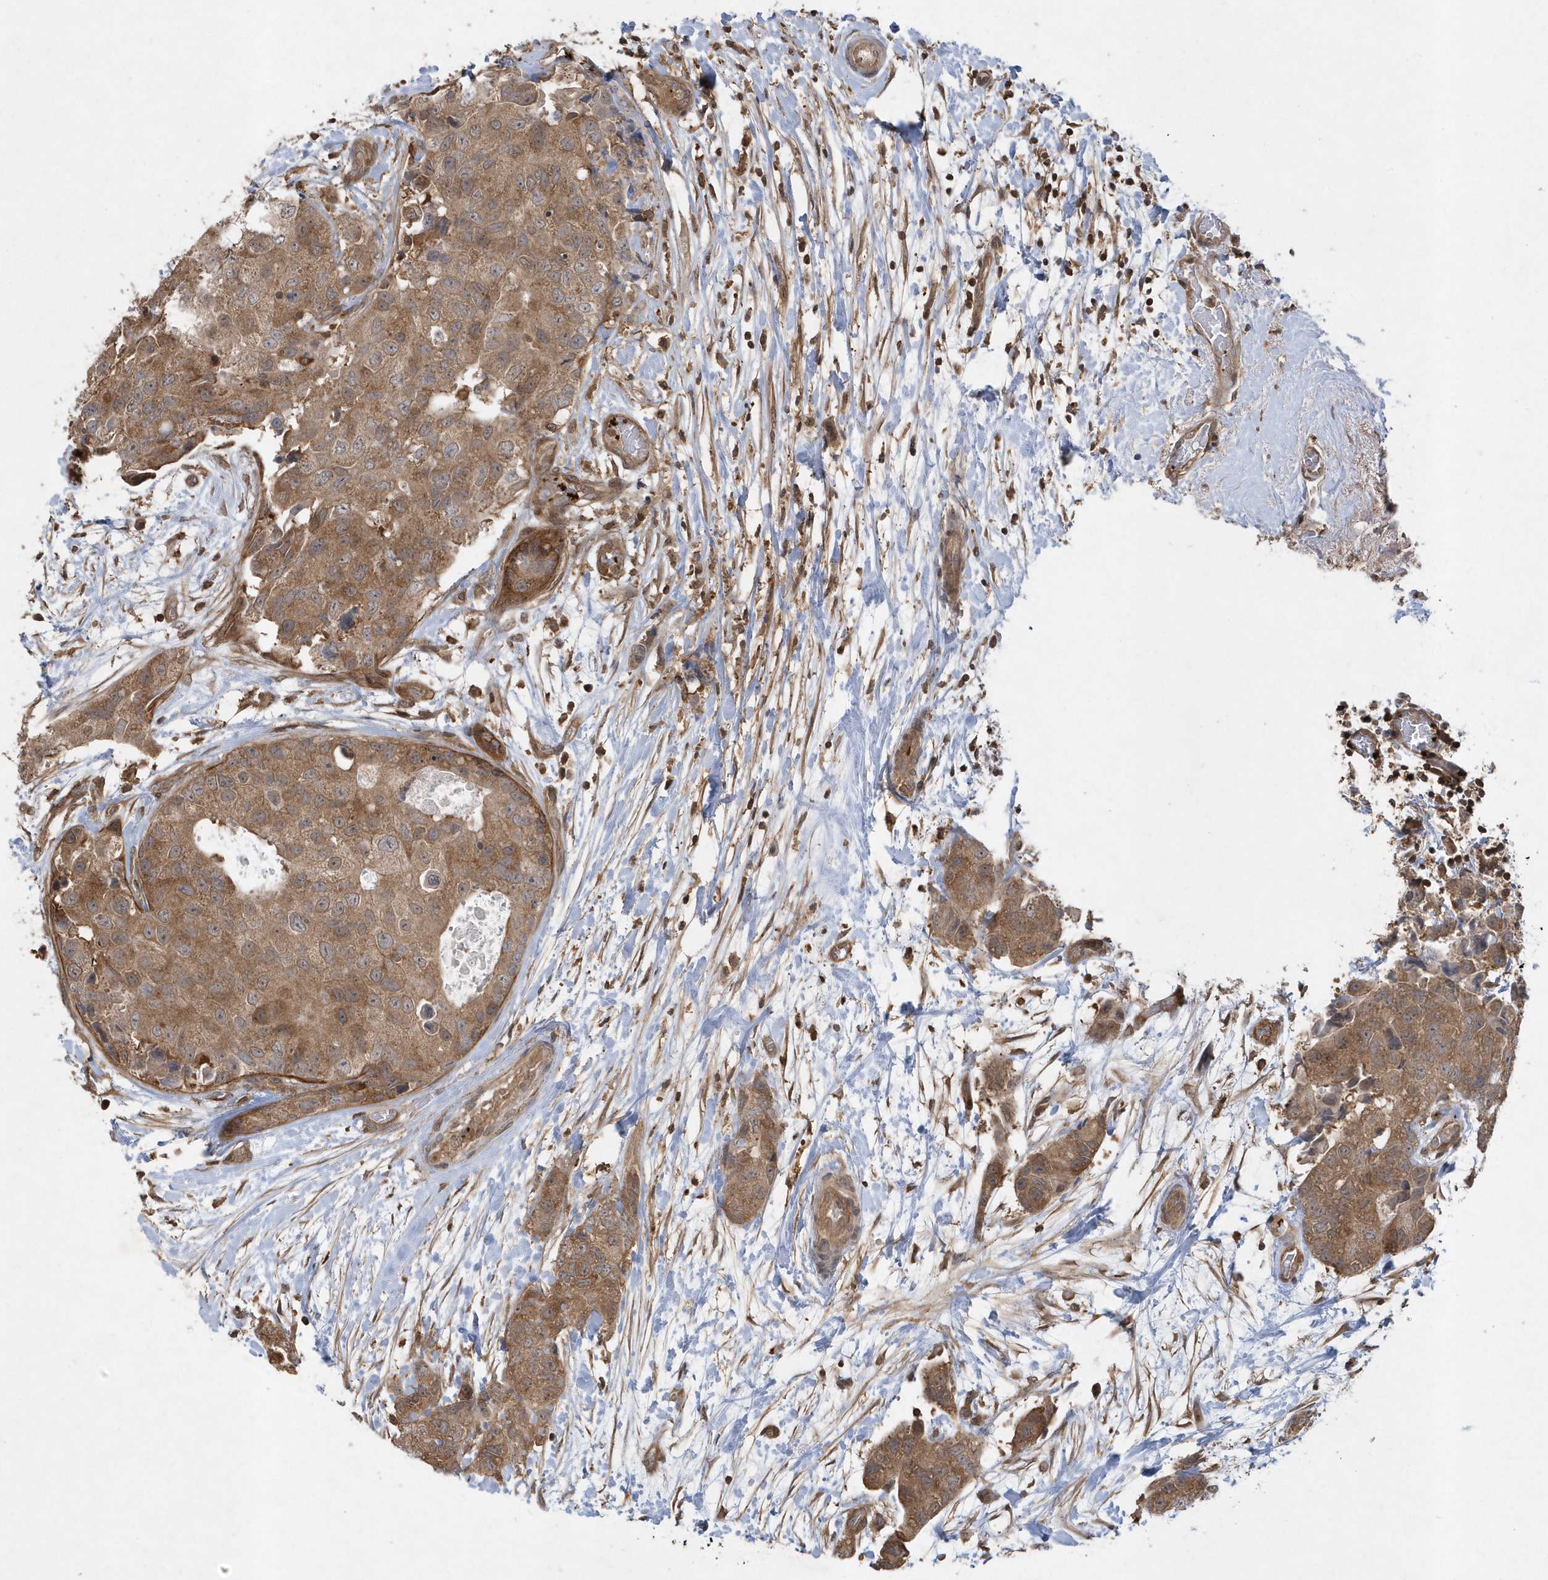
{"staining": {"intensity": "moderate", "quantity": ">75%", "location": "cytoplasmic/membranous"}, "tissue": "breast cancer", "cell_type": "Tumor cells", "image_type": "cancer", "snomed": [{"axis": "morphology", "description": "Duct carcinoma"}, {"axis": "topography", "description": "Breast"}], "caption": "Immunohistochemical staining of human breast cancer exhibits moderate cytoplasmic/membranous protein staining in about >75% of tumor cells.", "gene": "ACYP1", "patient": {"sex": "female", "age": 62}}